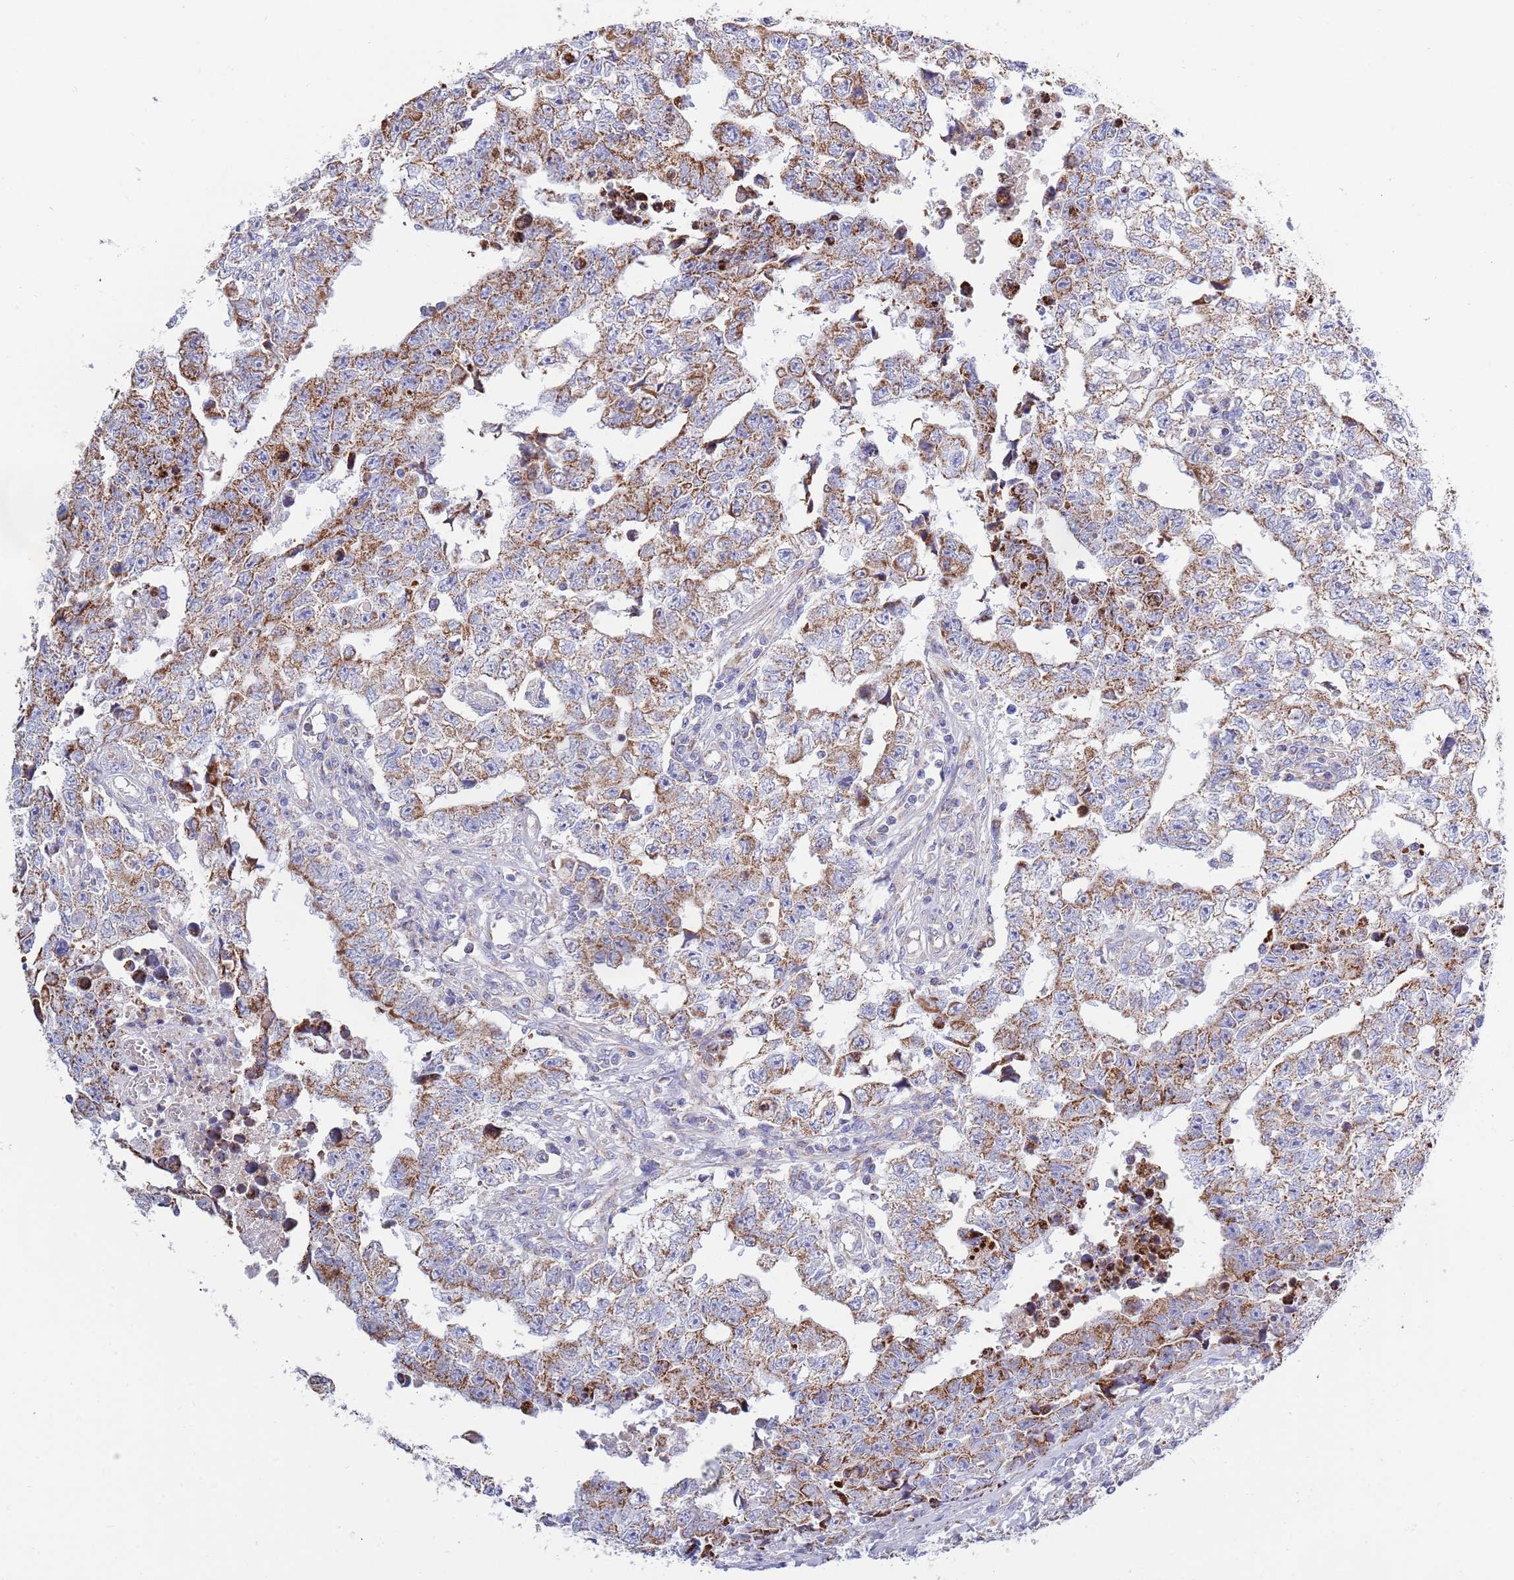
{"staining": {"intensity": "moderate", "quantity": ">75%", "location": "cytoplasmic/membranous"}, "tissue": "testis cancer", "cell_type": "Tumor cells", "image_type": "cancer", "snomed": [{"axis": "morphology", "description": "Carcinoma, Embryonal, NOS"}, {"axis": "topography", "description": "Testis"}], "caption": "Immunohistochemical staining of testis embryonal carcinoma exhibits medium levels of moderate cytoplasmic/membranous staining in about >75% of tumor cells. The staining was performed using DAB, with brown indicating positive protein expression. Nuclei are stained blue with hematoxylin.", "gene": "EMC8", "patient": {"sex": "male", "age": 25}}